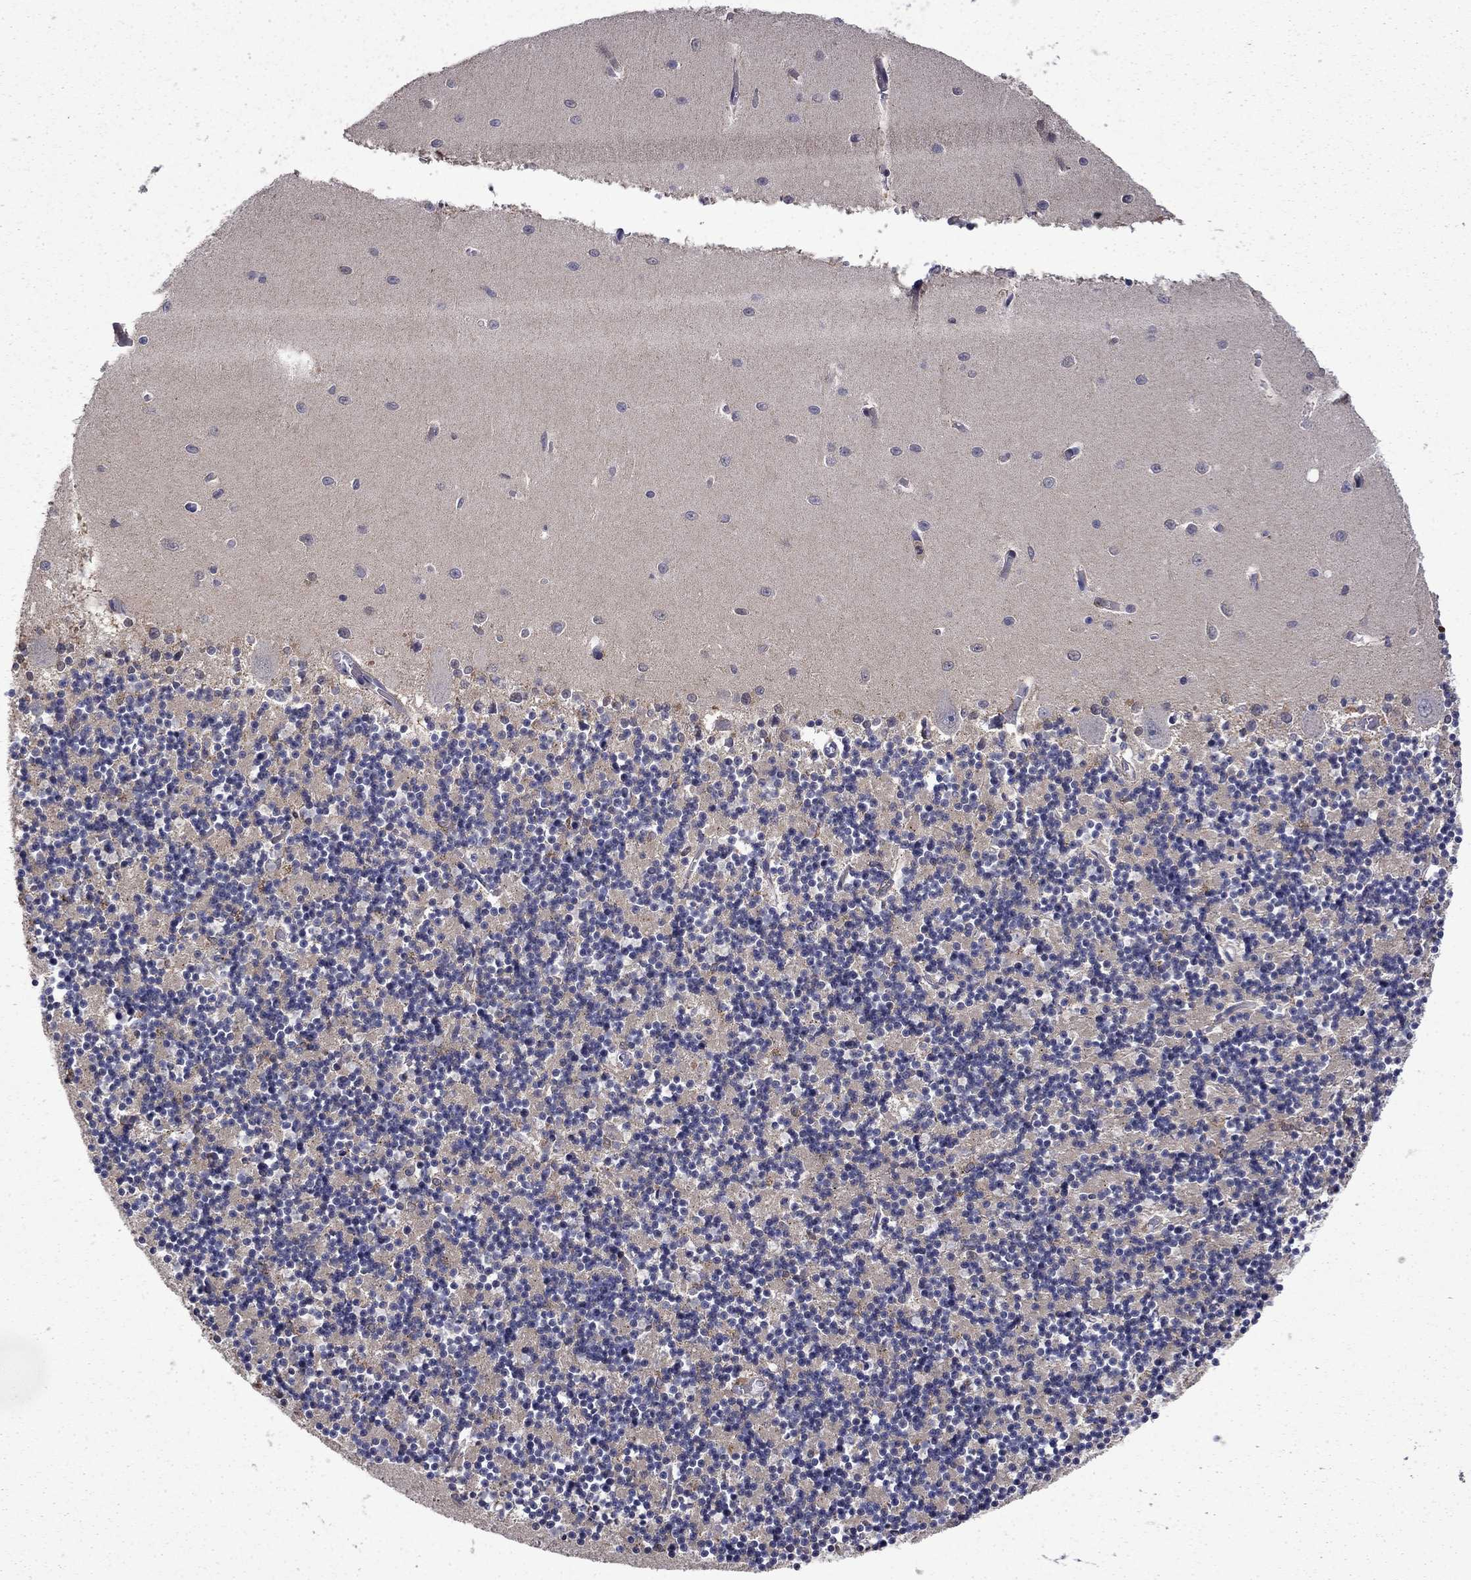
{"staining": {"intensity": "negative", "quantity": "none", "location": "none"}, "tissue": "cerebellum", "cell_type": "Cells in granular layer", "image_type": "normal", "snomed": [{"axis": "morphology", "description": "Normal tissue, NOS"}, {"axis": "topography", "description": "Cerebellum"}], "caption": "Cells in granular layer are negative for brown protein staining in normal cerebellum. Nuclei are stained in blue.", "gene": "TPMT", "patient": {"sex": "female", "age": 64}}